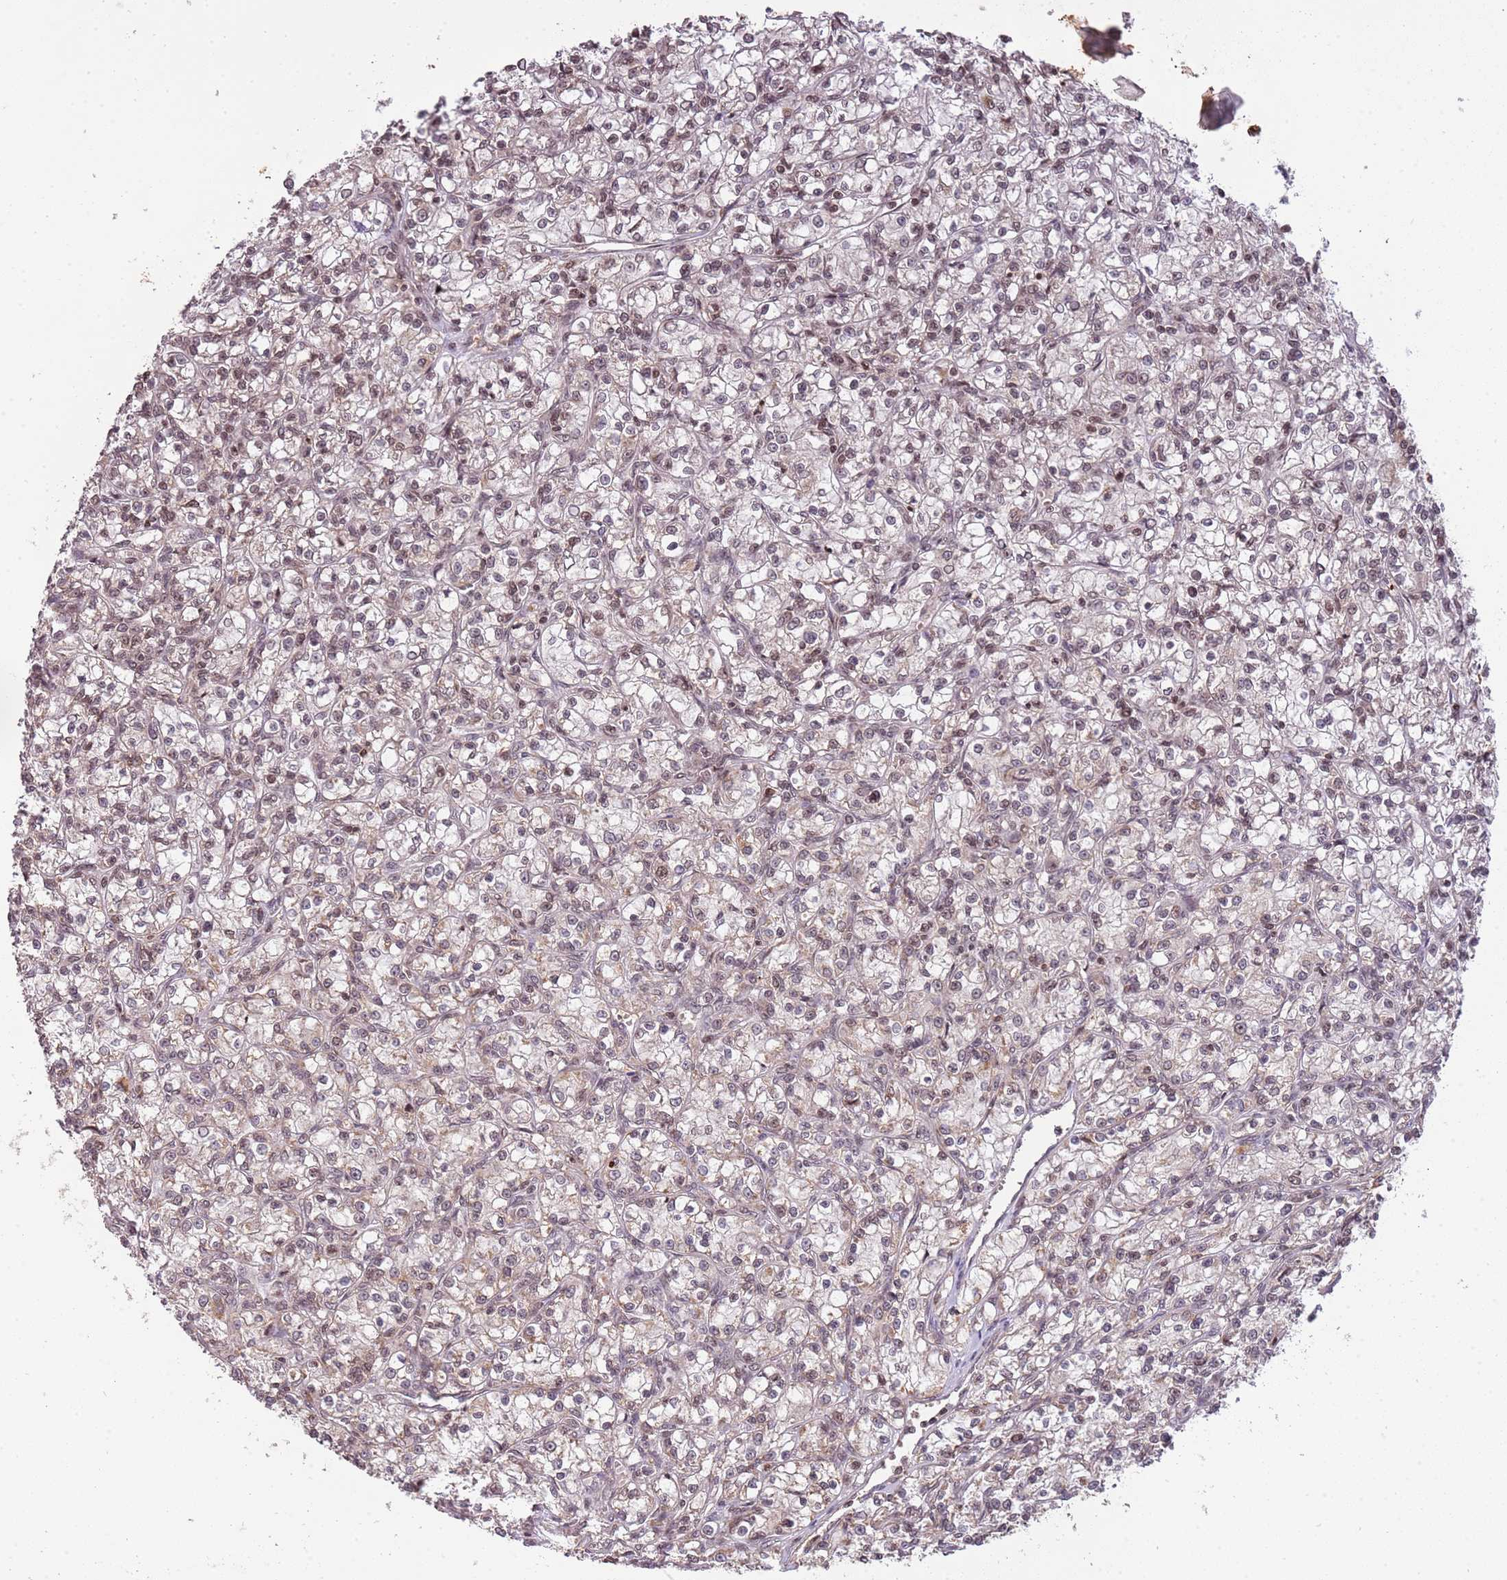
{"staining": {"intensity": "weak", "quantity": "<25%", "location": "nuclear"}, "tissue": "renal cancer", "cell_type": "Tumor cells", "image_type": "cancer", "snomed": [{"axis": "morphology", "description": "Adenocarcinoma, NOS"}, {"axis": "topography", "description": "Kidney"}], "caption": "The immunohistochemistry photomicrograph has no significant staining in tumor cells of adenocarcinoma (renal) tissue.", "gene": "SAMSN1", "patient": {"sex": "female", "age": 59}}